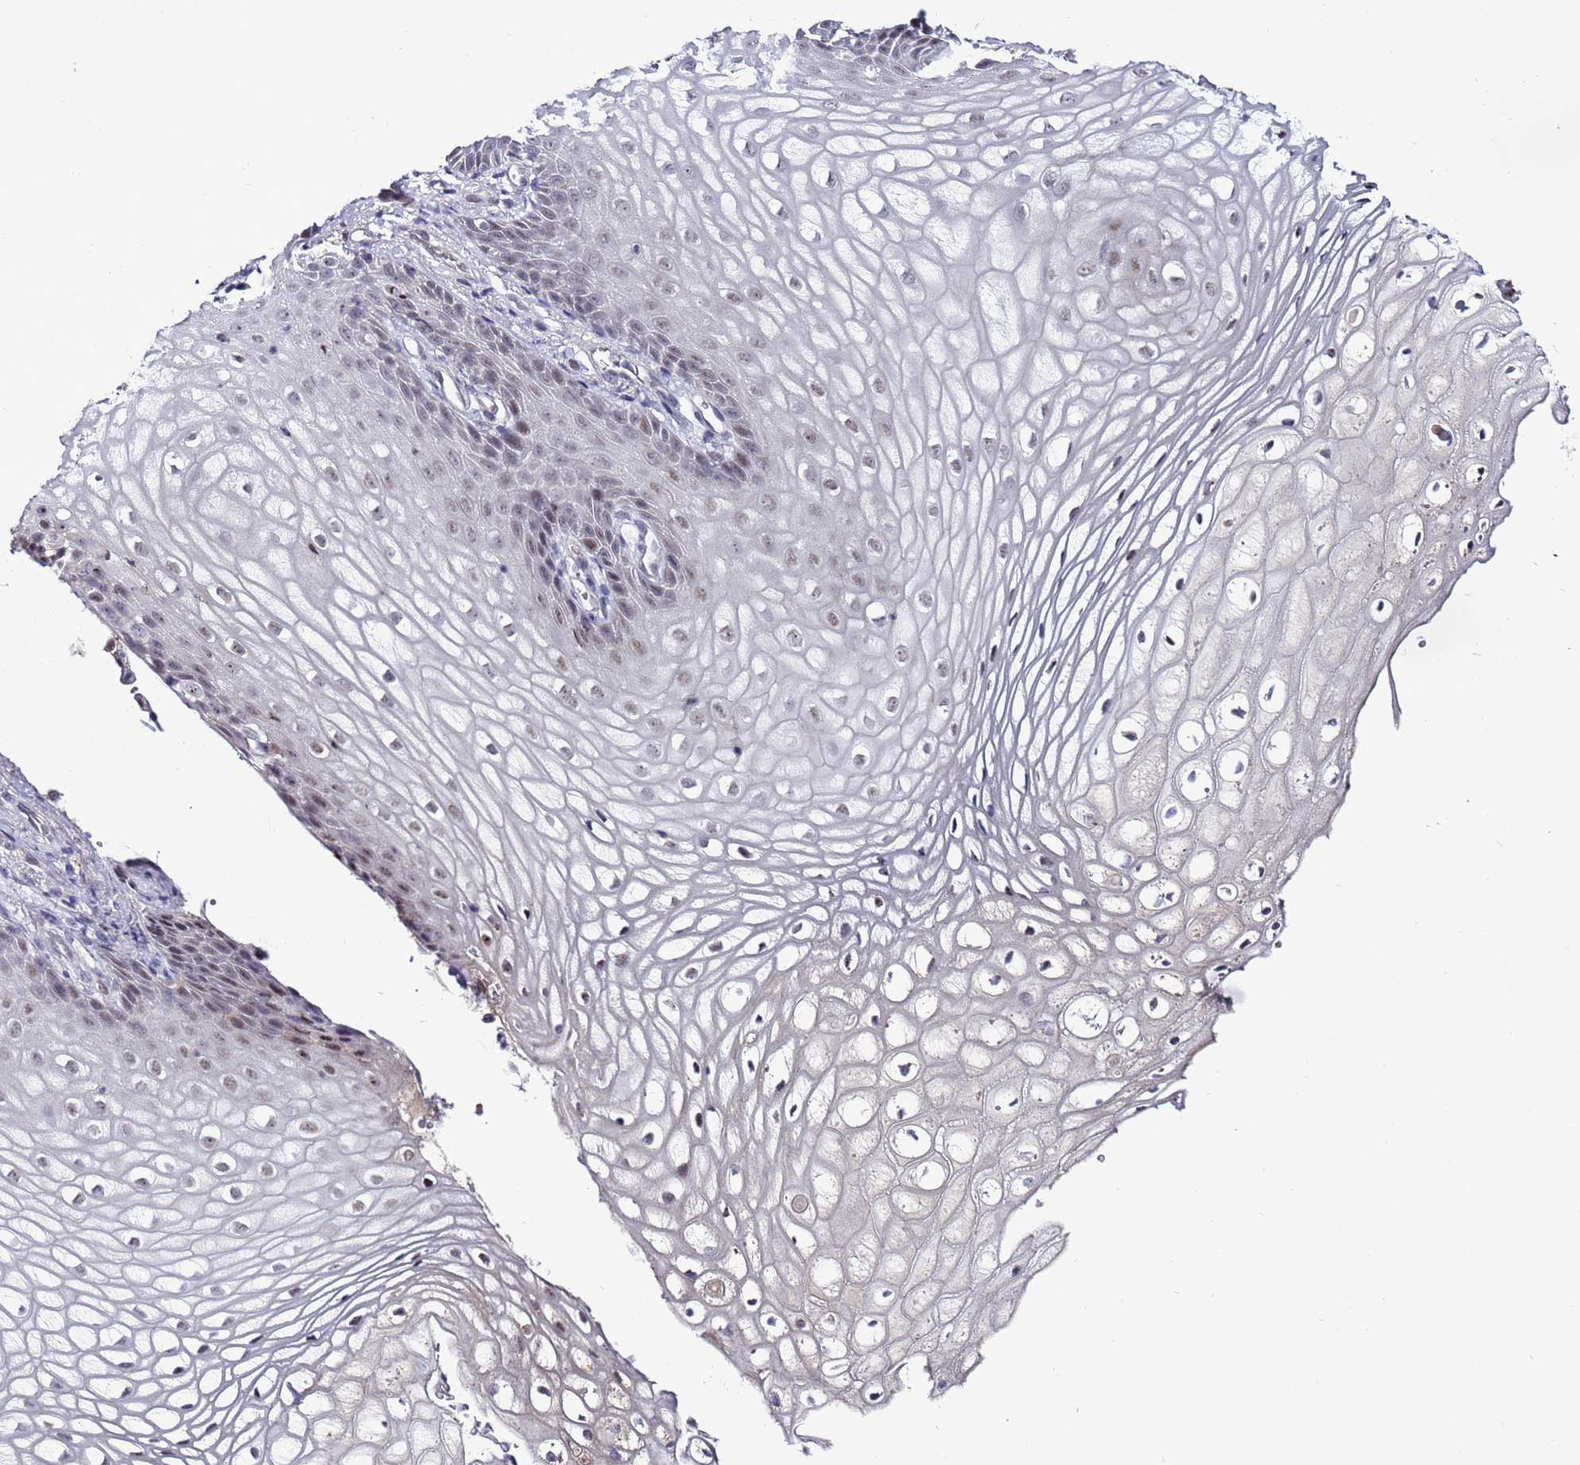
{"staining": {"intensity": "weak", "quantity": "<25%", "location": "nuclear"}, "tissue": "vagina", "cell_type": "Squamous epithelial cells", "image_type": "normal", "snomed": [{"axis": "morphology", "description": "Normal tissue, NOS"}, {"axis": "topography", "description": "Vagina"}], "caption": "An immunohistochemistry (IHC) photomicrograph of unremarkable vagina is shown. There is no staining in squamous epithelial cells of vagina.", "gene": "PSMA7", "patient": {"sex": "female", "age": 60}}